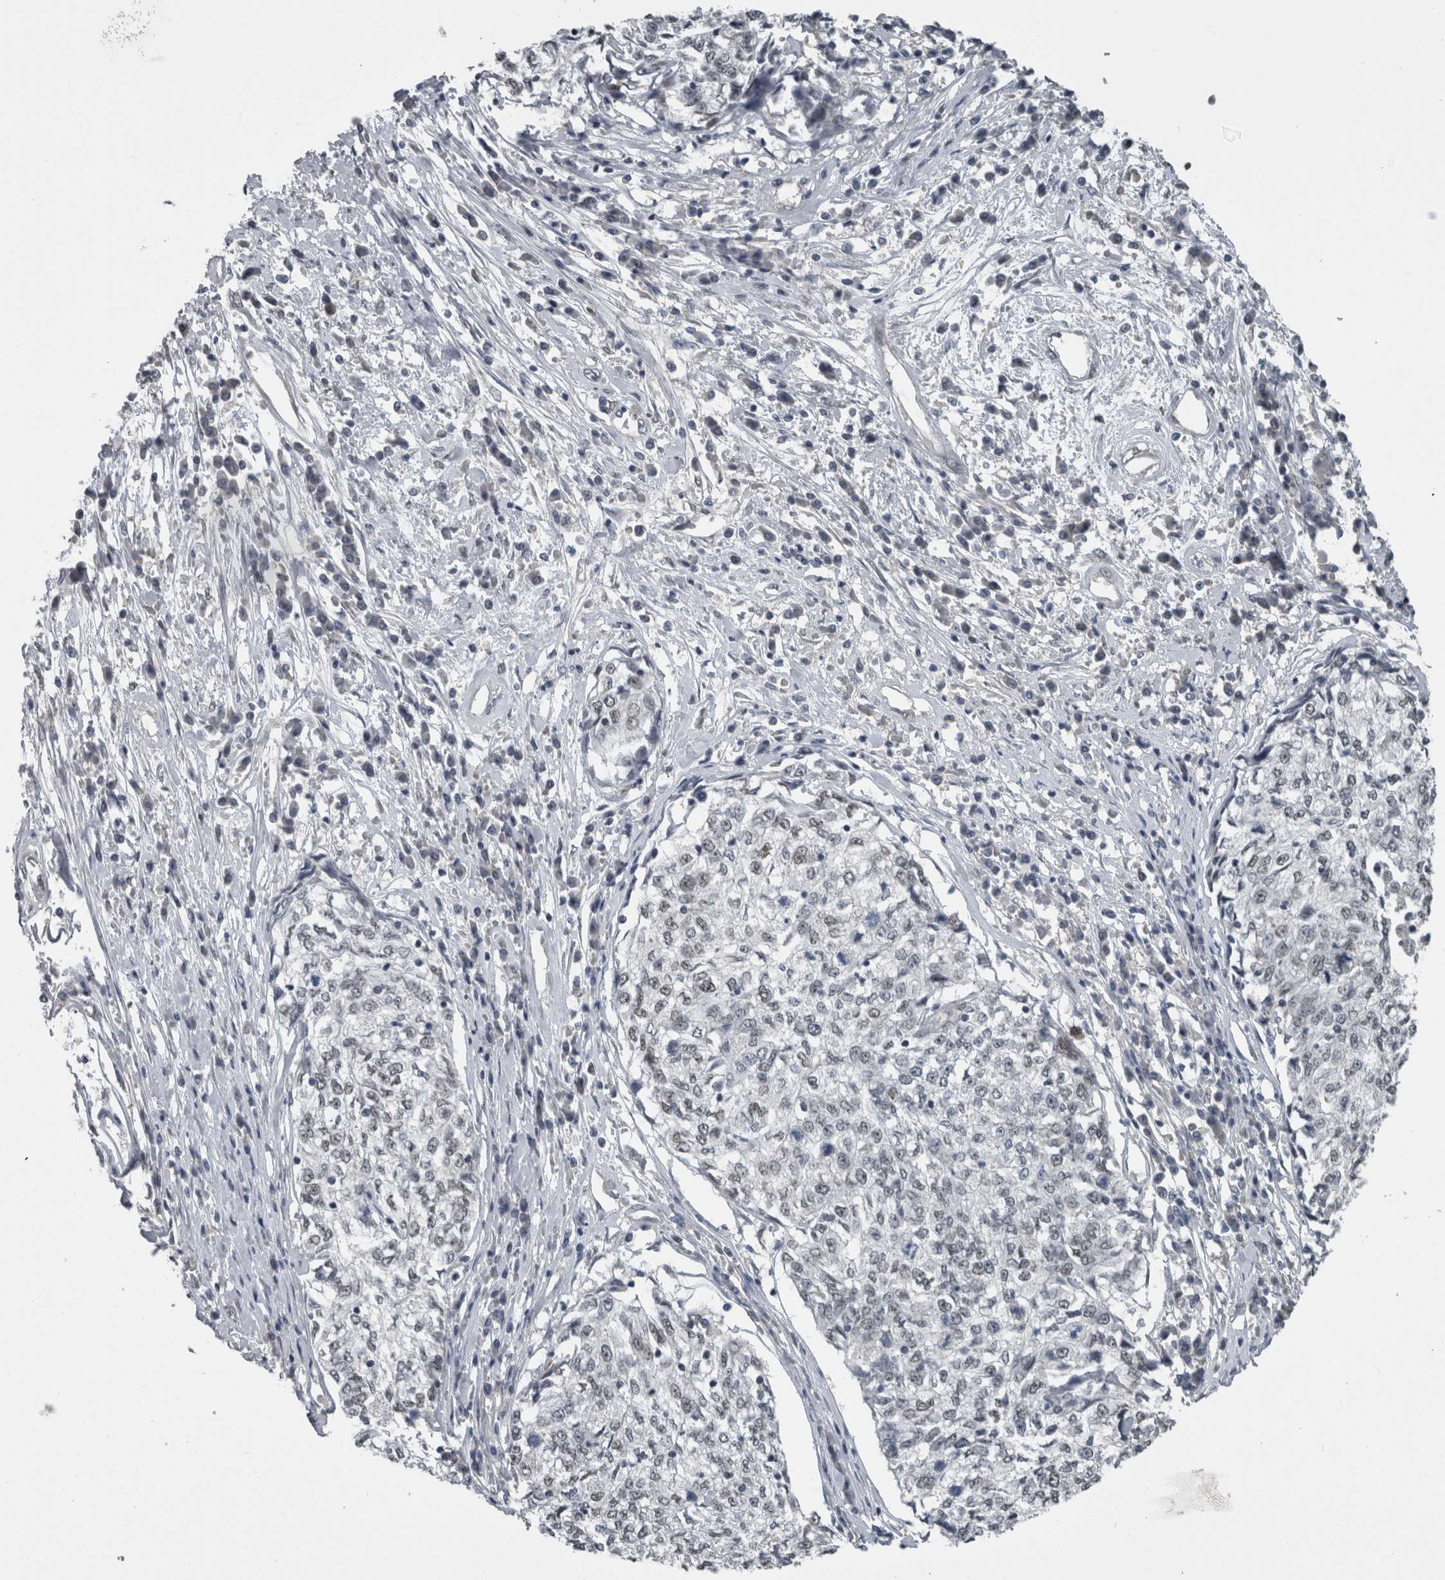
{"staining": {"intensity": "negative", "quantity": "none", "location": "none"}, "tissue": "cervical cancer", "cell_type": "Tumor cells", "image_type": "cancer", "snomed": [{"axis": "morphology", "description": "Squamous cell carcinoma, NOS"}, {"axis": "topography", "description": "Cervix"}], "caption": "This micrograph is of cervical squamous cell carcinoma stained with IHC to label a protein in brown with the nuclei are counter-stained blue. There is no staining in tumor cells.", "gene": "ZBTB21", "patient": {"sex": "female", "age": 57}}